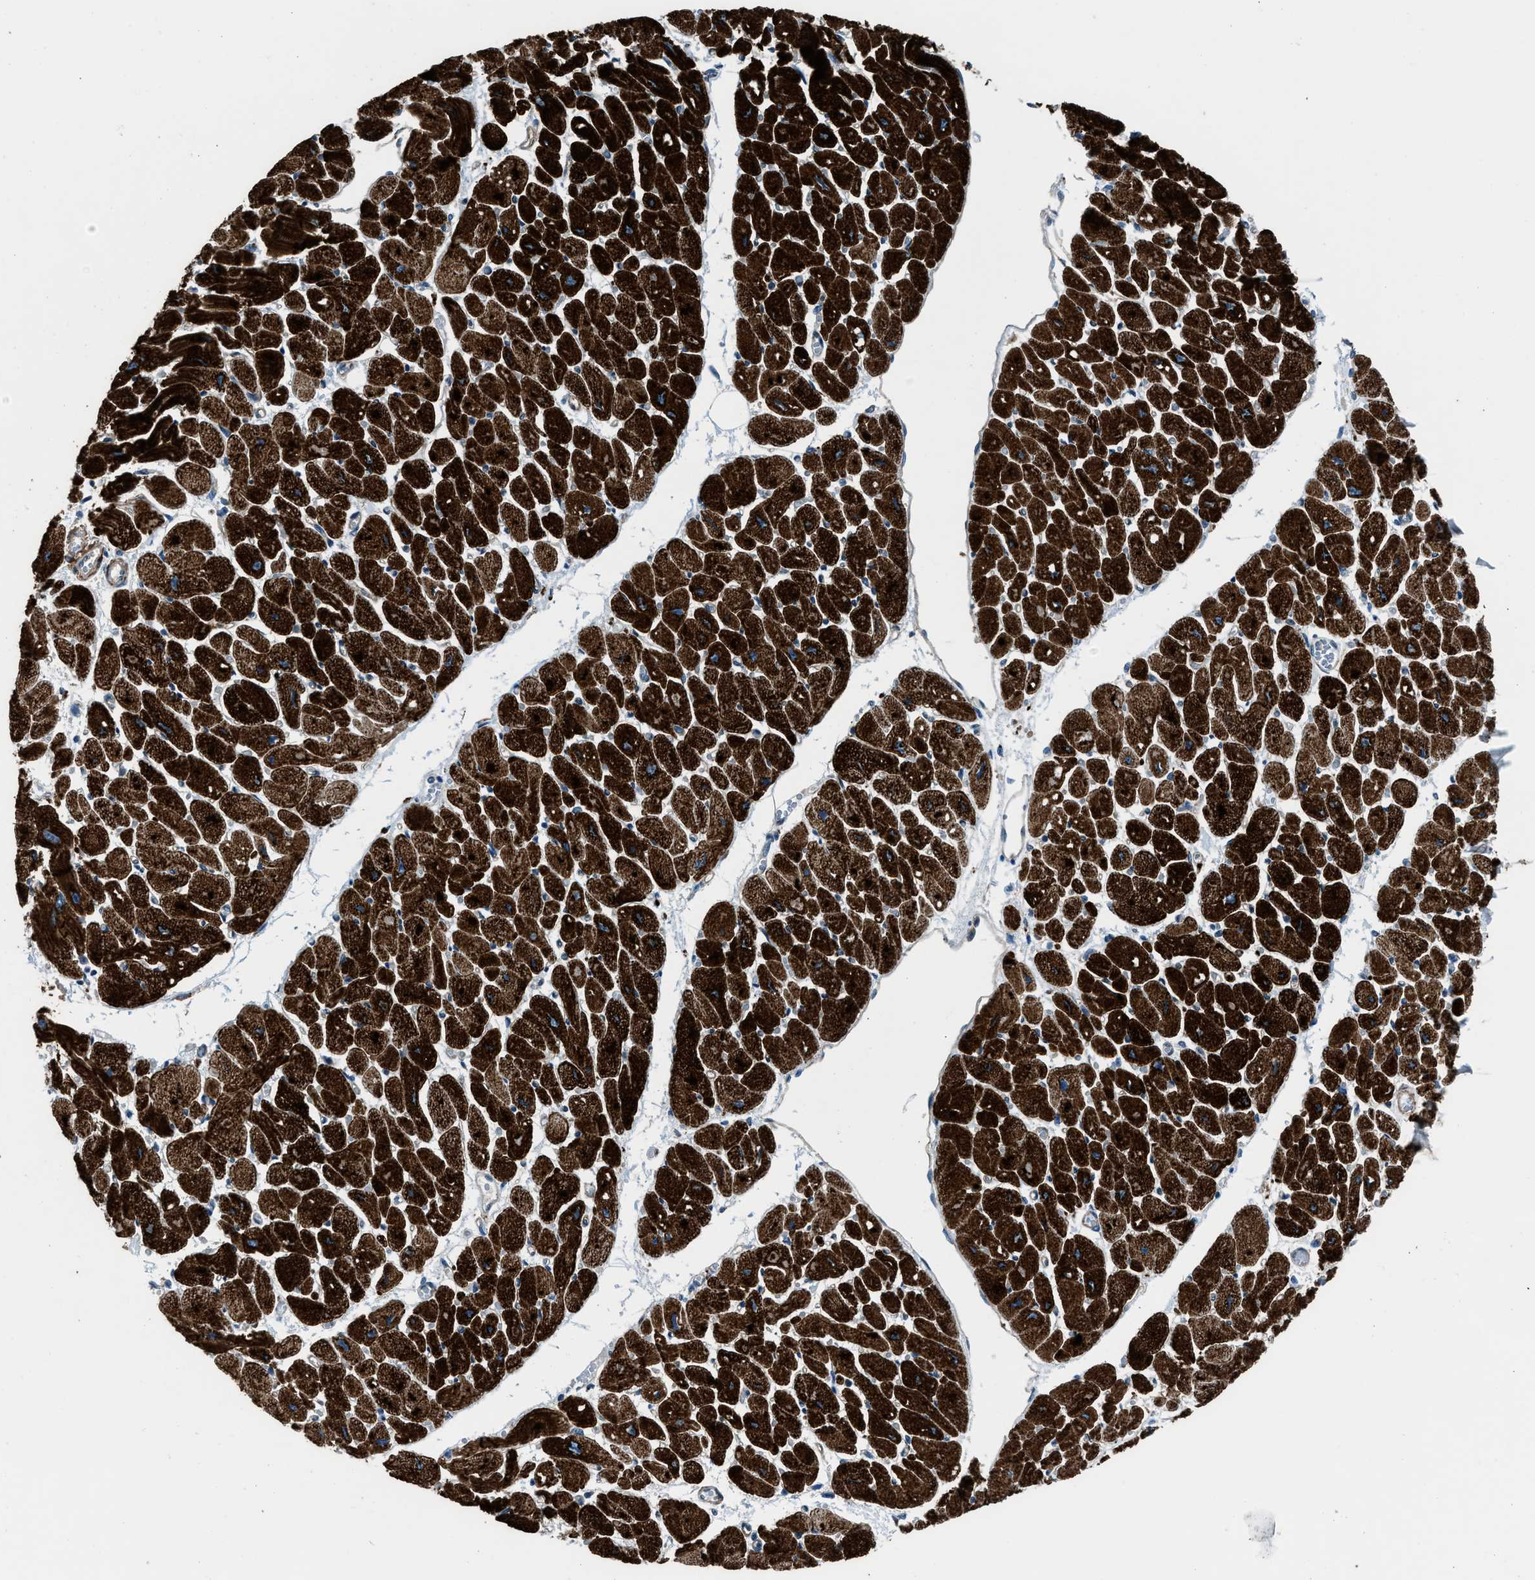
{"staining": {"intensity": "strong", "quantity": ">75%", "location": "cytoplasmic/membranous"}, "tissue": "heart muscle", "cell_type": "Cardiomyocytes", "image_type": "normal", "snomed": [{"axis": "morphology", "description": "Normal tissue, NOS"}, {"axis": "topography", "description": "Heart"}], "caption": "Cardiomyocytes exhibit strong cytoplasmic/membranous expression in about >75% of cells in benign heart muscle. The staining was performed using DAB, with brown indicating positive protein expression. Nuclei are stained blue with hematoxylin.", "gene": "LMBR1", "patient": {"sex": "female", "age": 54}}